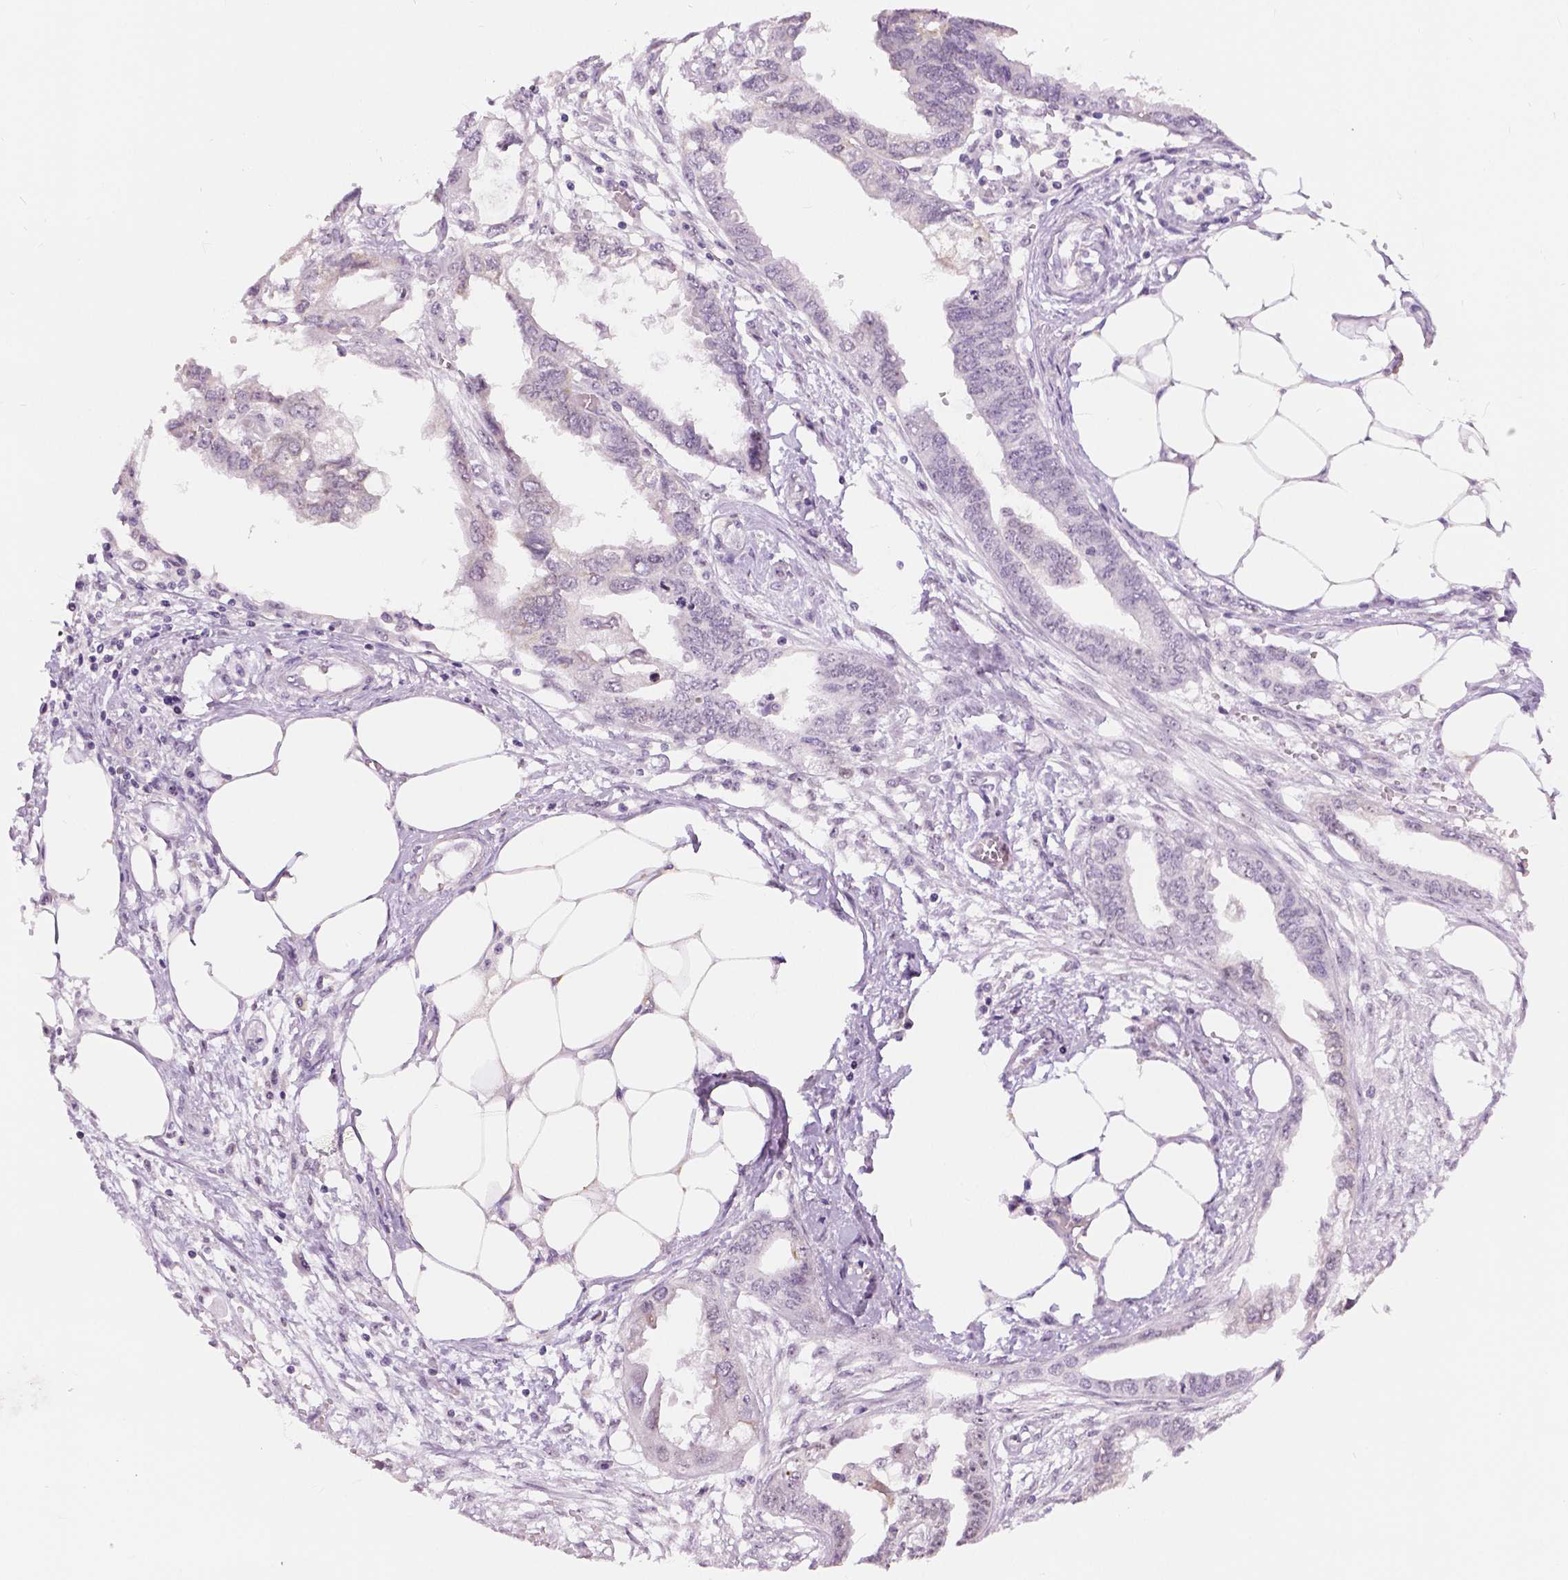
{"staining": {"intensity": "negative", "quantity": "none", "location": "none"}, "tissue": "endometrial cancer", "cell_type": "Tumor cells", "image_type": "cancer", "snomed": [{"axis": "morphology", "description": "Adenocarcinoma, NOS"}, {"axis": "morphology", "description": "Adenocarcinoma, metastatic, NOS"}, {"axis": "topography", "description": "Adipose tissue"}, {"axis": "topography", "description": "Endometrium"}], "caption": "This is an IHC micrograph of human adenocarcinoma (endometrial). There is no positivity in tumor cells.", "gene": "NHP2", "patient": {"sex": "female", "age": 67}}